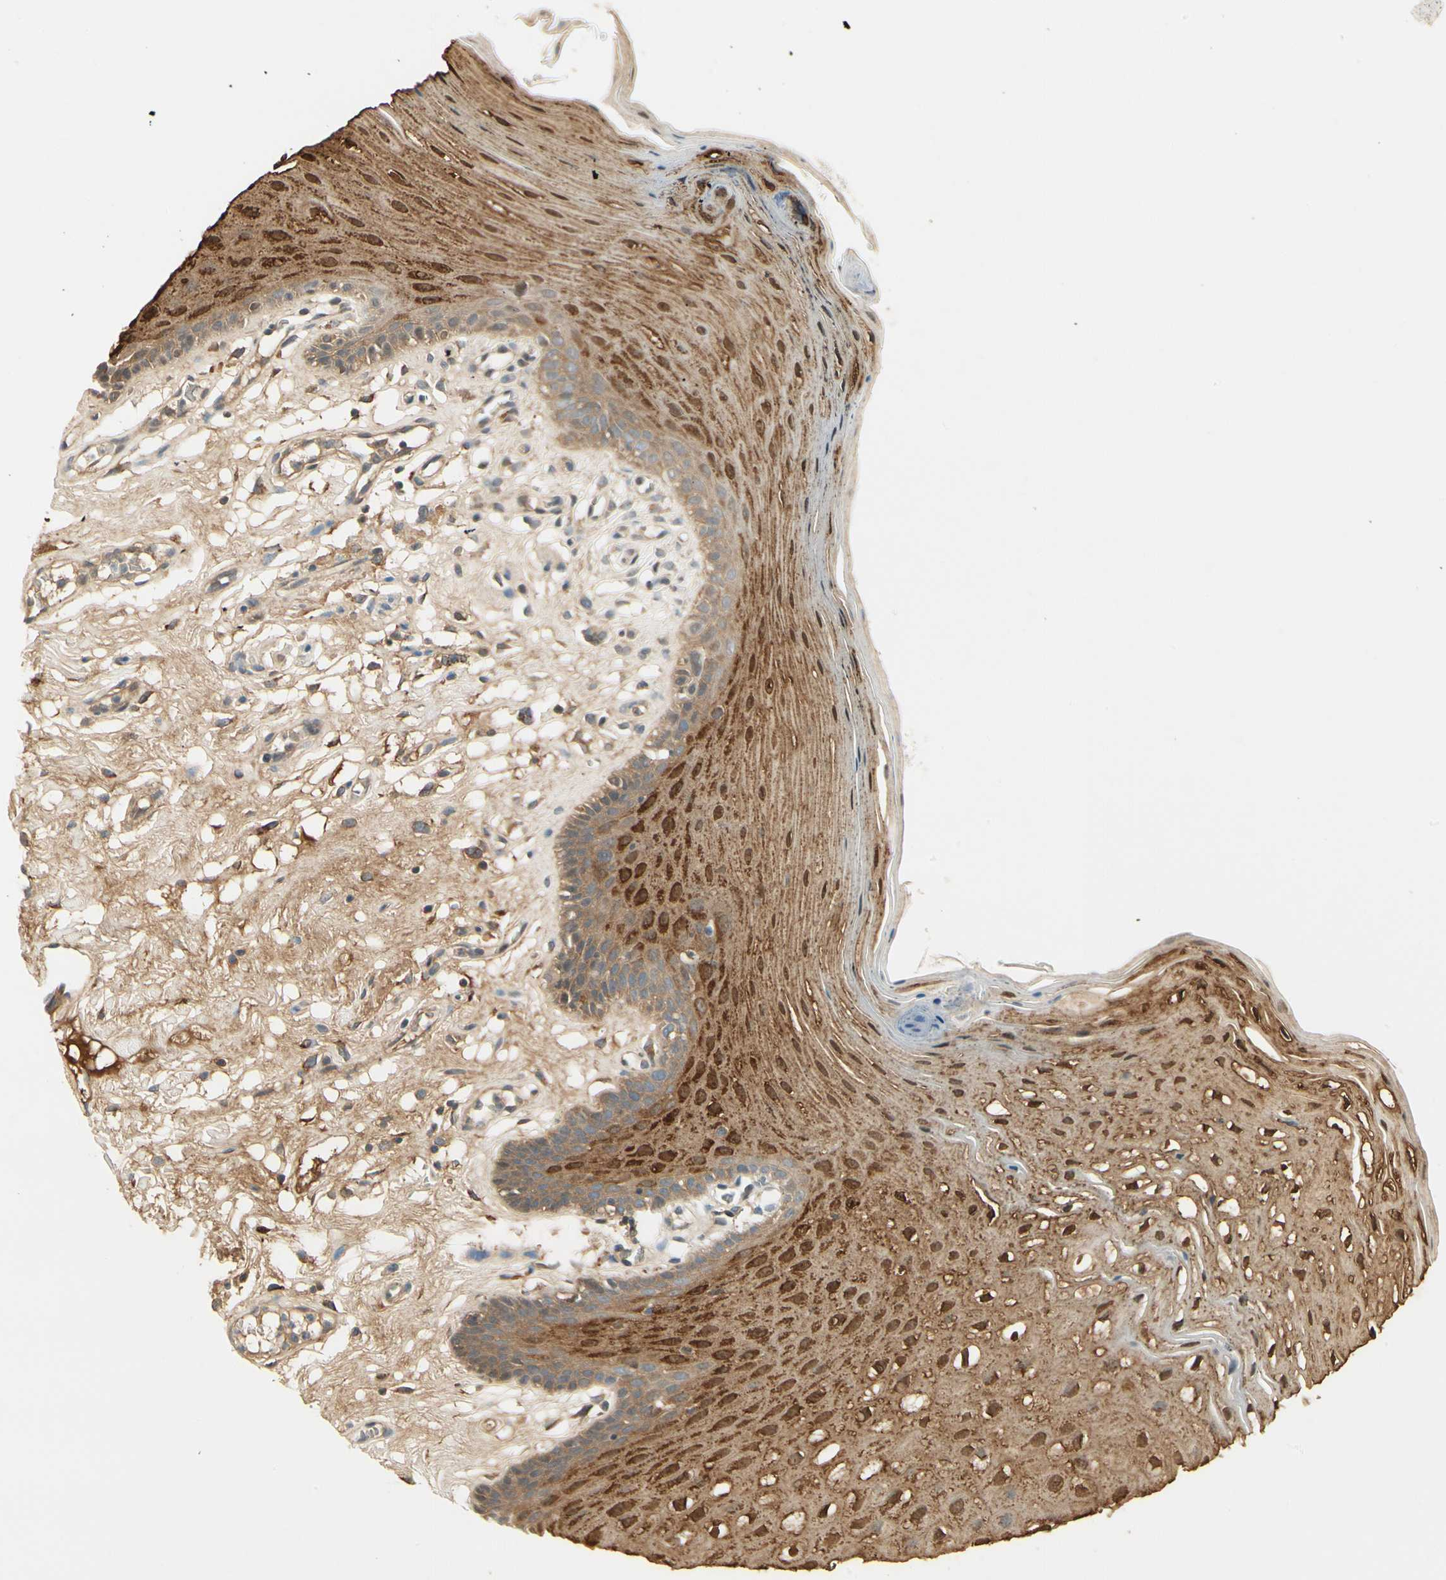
{"staining": {"intensity": "strong", "quantity": ">75%", "location": "cytoplasmic/membranous,nuclear"}, "tissue": "oral mucosa", "cell_type": "Squamous epithelial cells", "image_type": "normal", "snomed": [{"axis": "morphology", "description": "Normal tissue, NOS"}, {"axis": "morphology", "description": "Squamous cell carcinoma, NOS"}, {"axis": "topography", "description": "Skeletal muscle"}, {"axis": "topography", "description": "Oral tissue"}, {"axis": "topography", "description": "Head-Neck"}], "caption": "Oral mucosa stained with a brown dye exhibits strong cytoplasmic/membranous,nuclear positive expression in approximately >75% of squamous epithelial cells.", "gene": "EPHB3", "patient": {"sex": "male", "age": 71}}